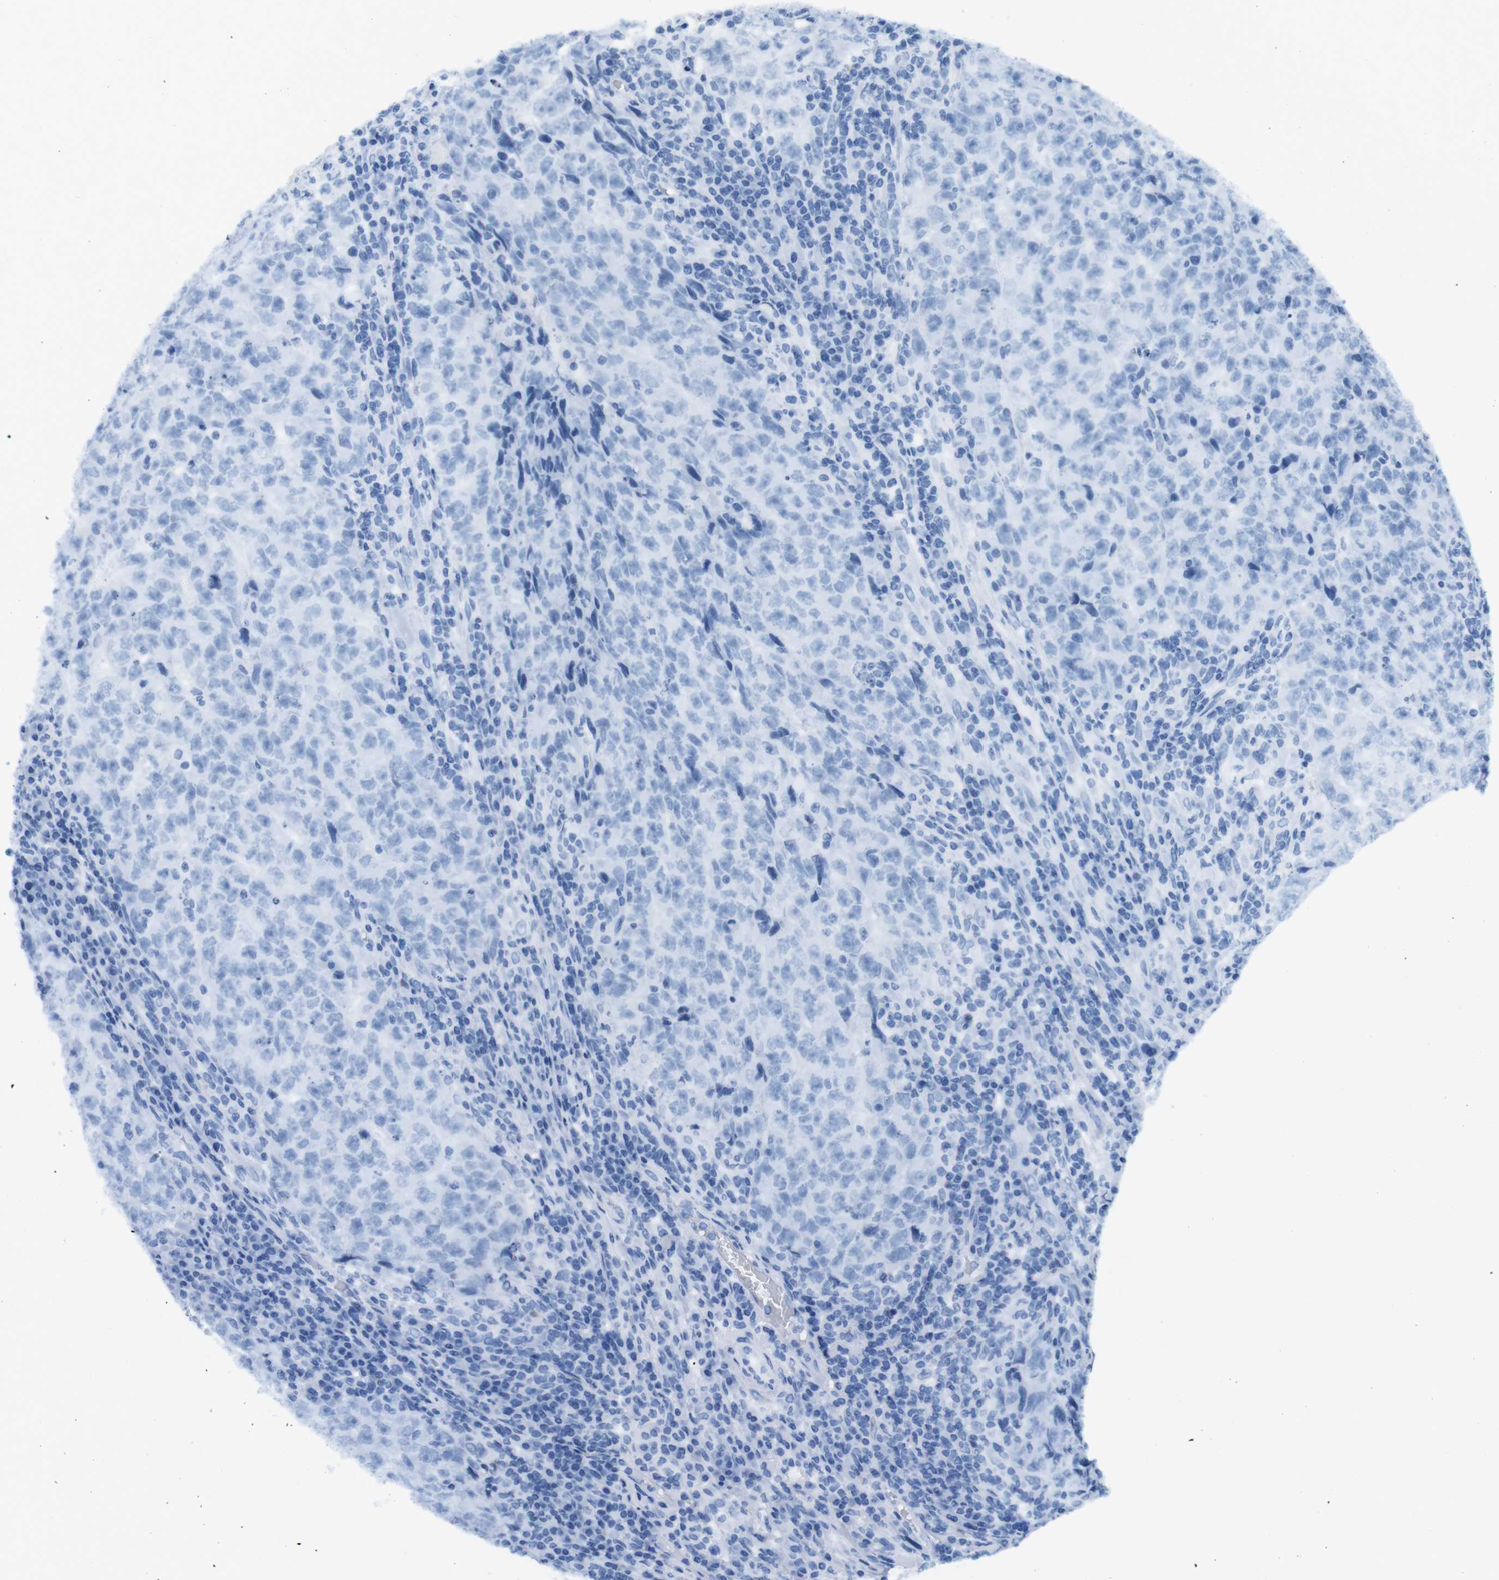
{"staining": {"intensity": "negative", "quantity": "none", "location": "none"}, "tissue": "testis cancer", "cell_type": "Tumor cells", "image_type": "cancer", "snomed": [{"axis": "morphology", "description": "Necrosis, NOS"}, {"axis": "morphology", "description": "Carcinoma, Embryonal, NOS"}, {"axis": "topography", "description": "Testis"}], "caption": "IHC of testis cancer reveals no staining in tumor cells.", "gene": "TNFRSF4", "patient": {"sex": "male", "age": 19}}